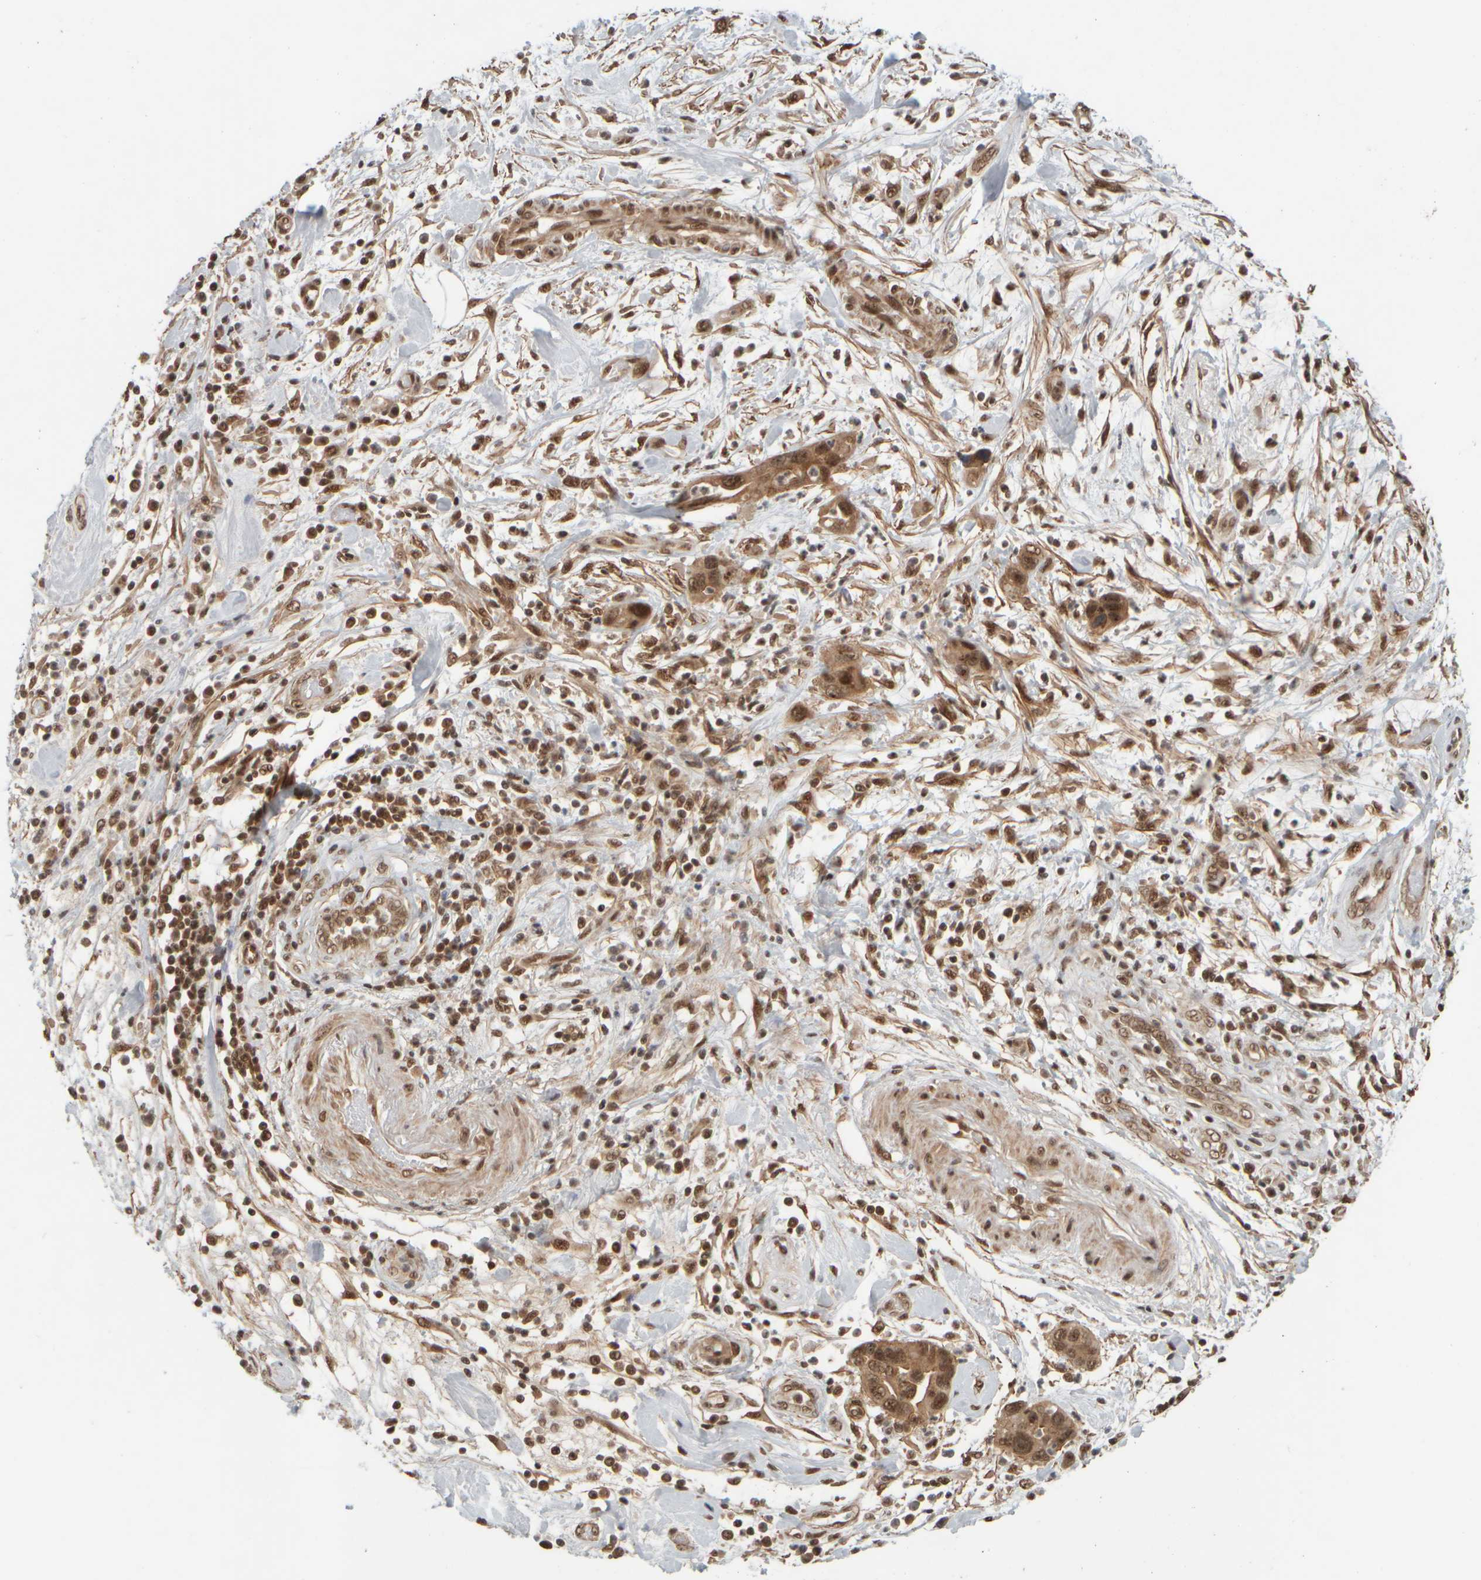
{"staining": {"intensity": "moderate", "quantity": ">75%", "location": "cytoplasmic/membranous,nuclear"}, "tissue": "pancreatic cancer", "cell_type": "Tumor cells", "image_type": "cancer", "snomed": [{"axis": "morphology", "description": "Adenocarcinoma, NOS"}, {"axis": "topography", "description": "Pancreas"}], "caption": "DAB immunohistochemical staining of pancreatic cancer (adenocarcinoma) displays moderate cytoplasmic/membranous and nuclear protein staining in about >75% of tumor cells.", "gene": "SYNRG", "patient": {"sex": "female", "age": 70}}